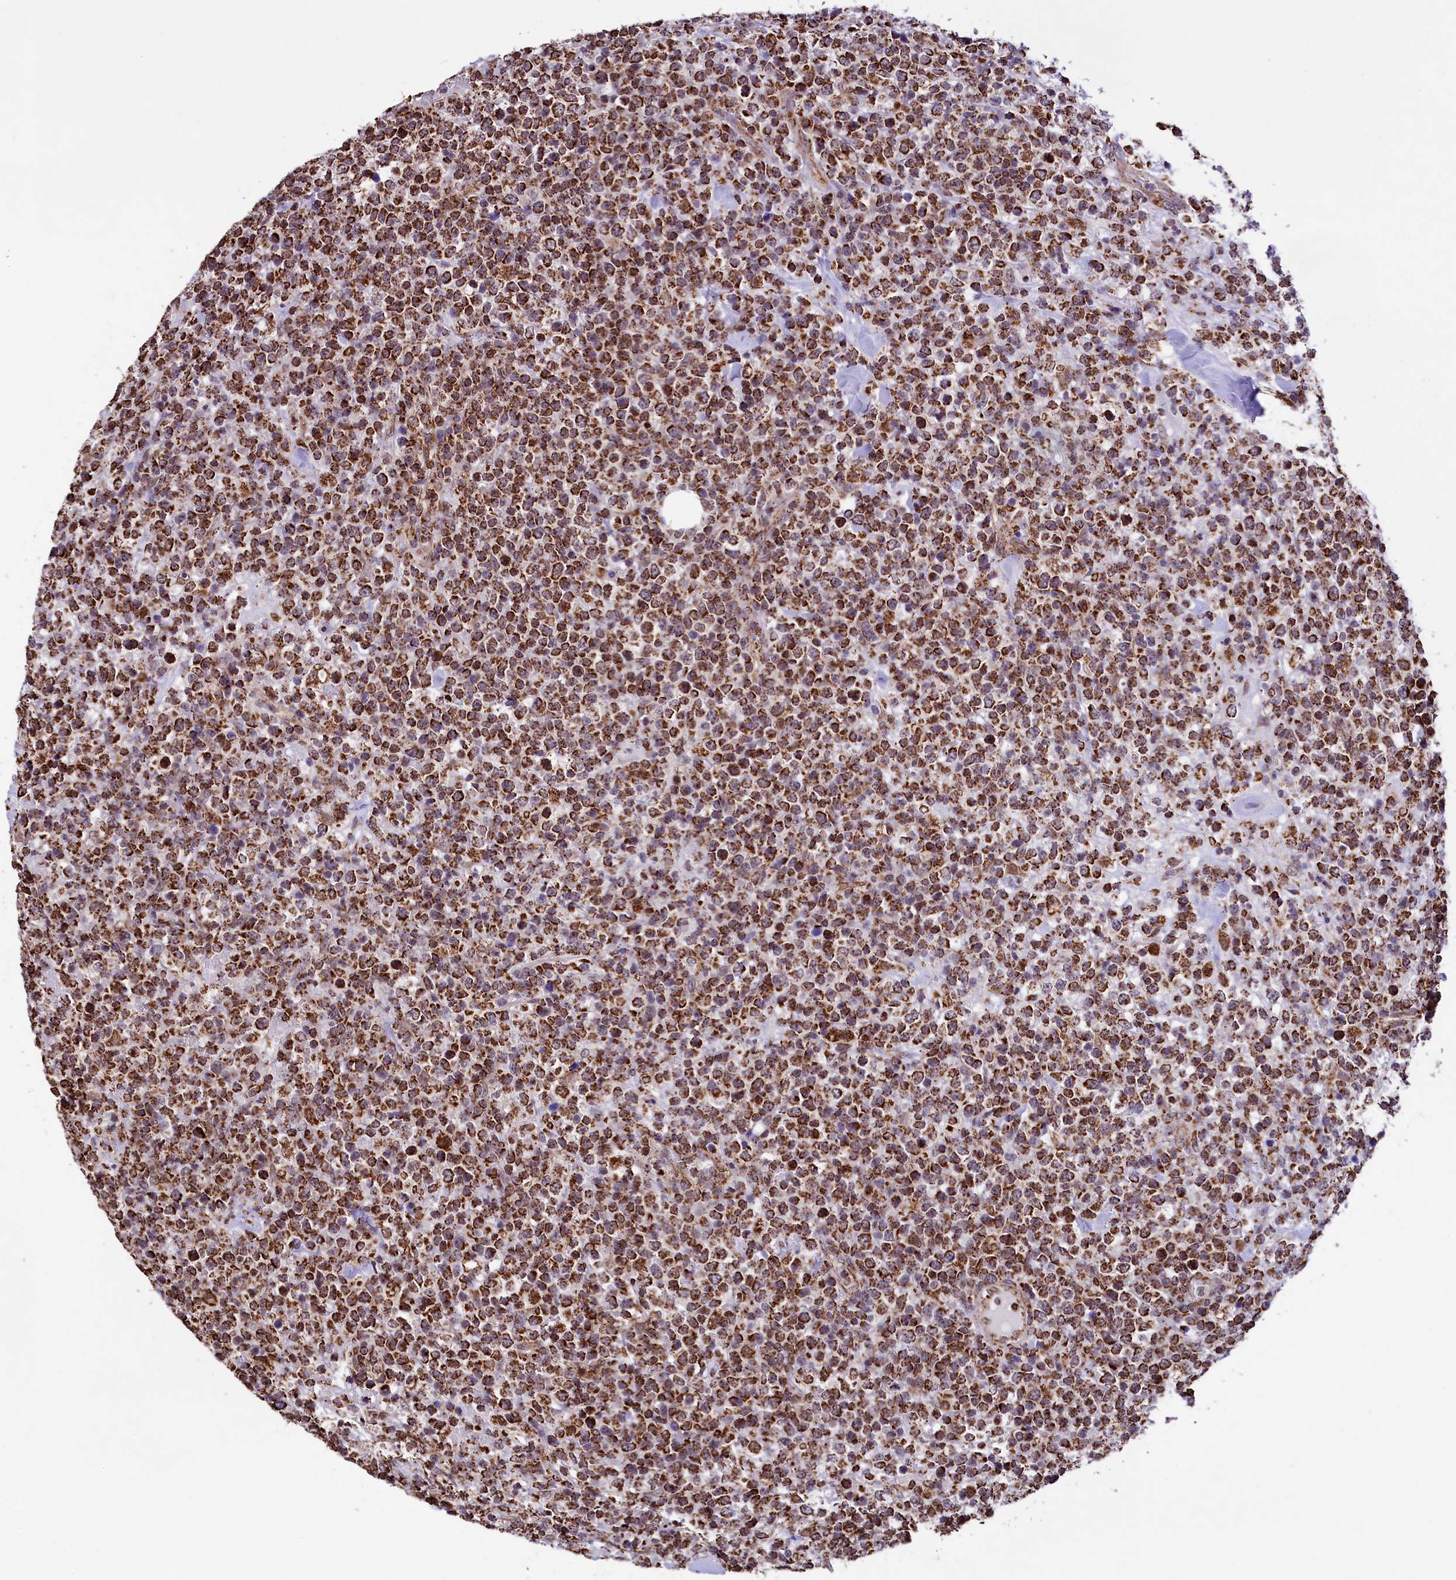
{"staining": {"intensity": "moderate", "quantity": ">75%", "location": "cytoplasmic/membranous"}, "tissue": "lymphoma", "cell_type": "Tumor cells", "image_type": "cancer", "snomed": [{"axis": "morphology", "description": "Malignant lymphoma, non-Hodgkin's type, High grade"}, {"axis": "topography", "description": "Colon"}], "caption": "Human high-grade malignant lymphoma, non-Hodgkin's type stained for a protein (brown) exhibits moderate cytoplasmic/membranous positive positivity in approximately >75% of tumor cells.", "gene": "KLC2", "patient": {"sex": "female", "age": 53}}